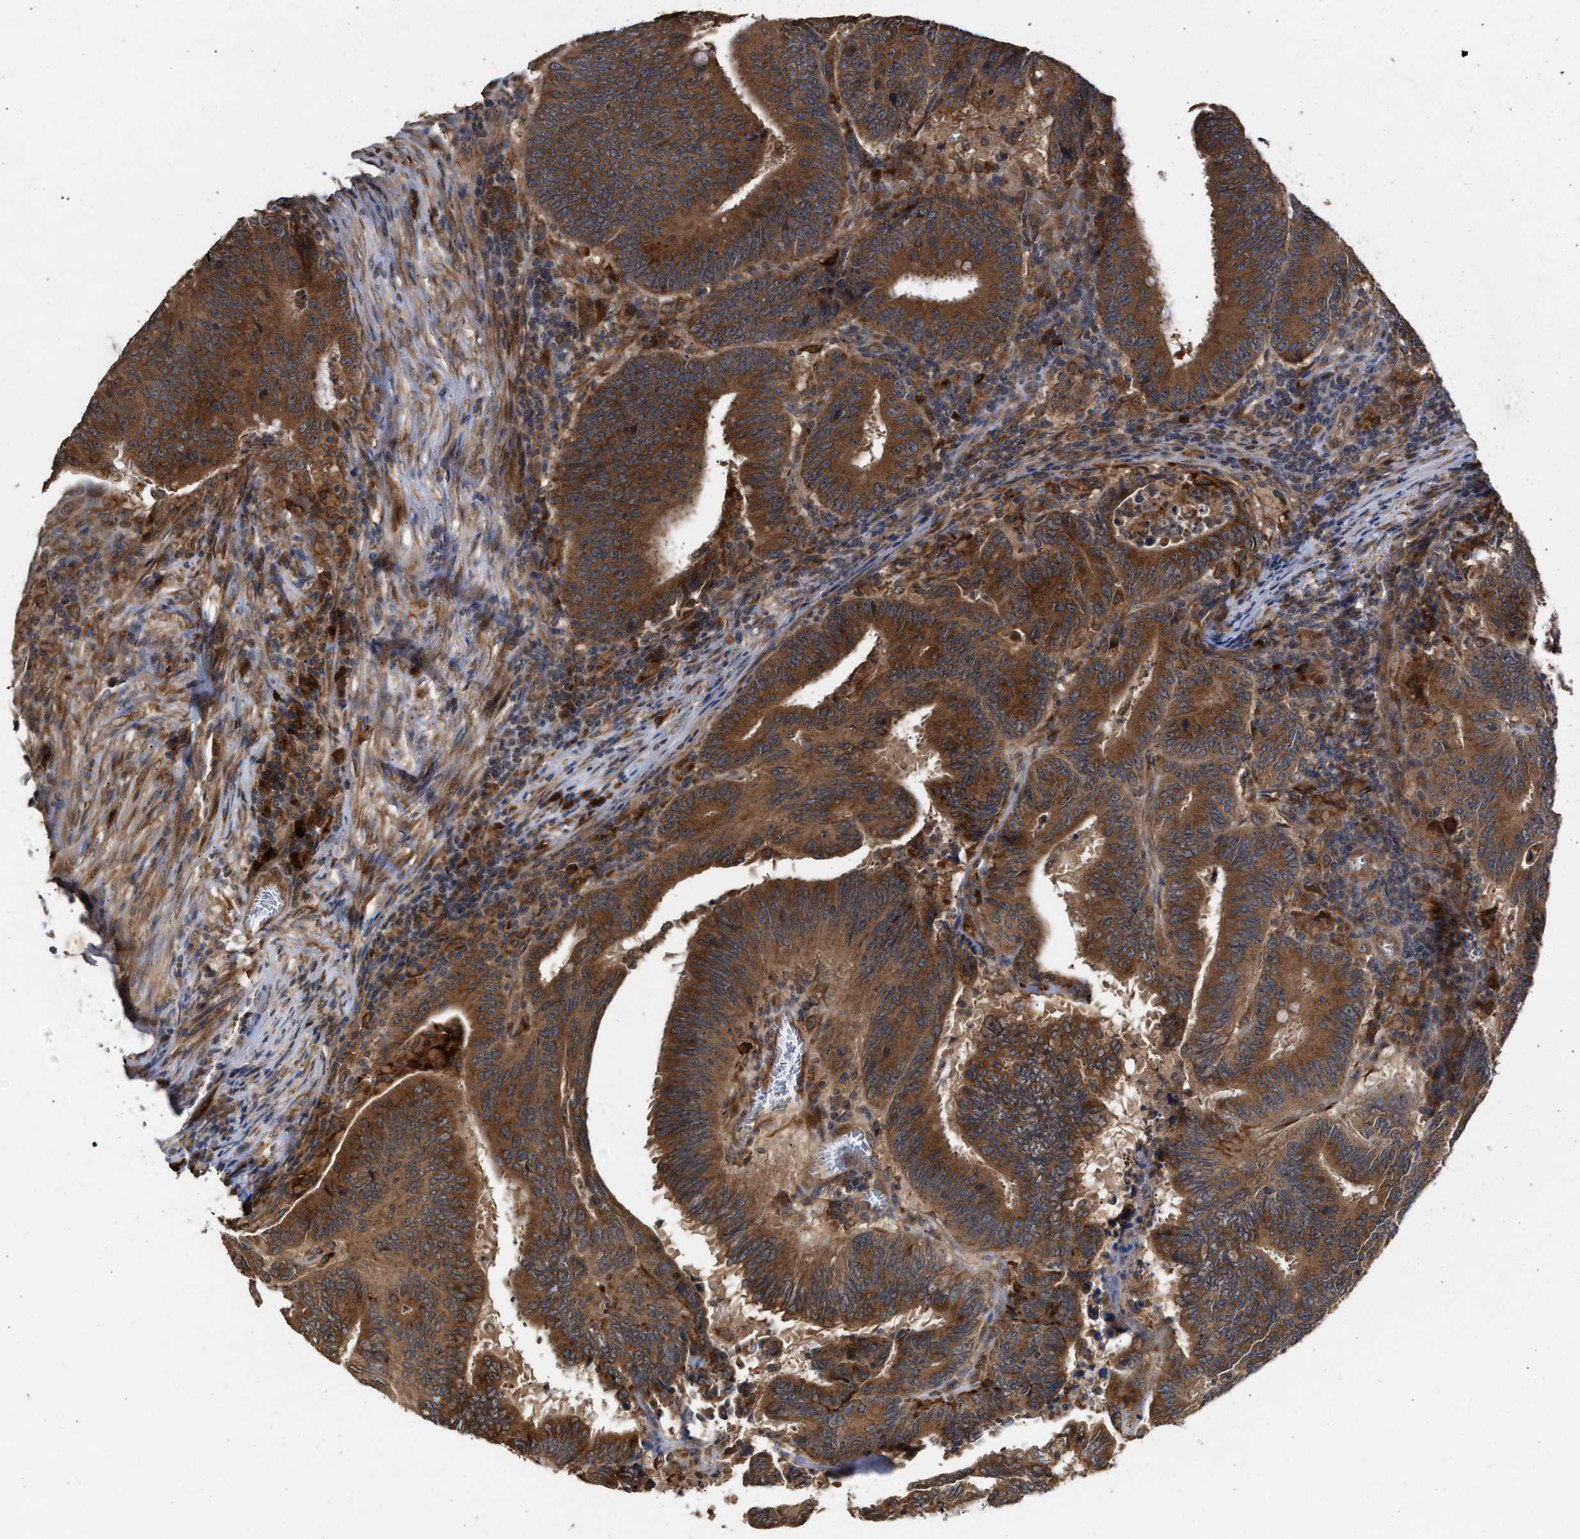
{"staining": {"intensity": "strong", "quantity": ">75%", "location": "cytoplasmic/membranous"}, "tissue": "colorectal cancer", "cell_type": "Tumor cells", "image_type": "cancer", "snomed": [{"axis": "morphology", "description": "Adenocarcinoma, NOS"}, {"axis": "topography", "description": "Colon"}], "caption": "About >75% of tumor cells in human adenocarcinoma (colorectal) display strong cytoplasmic/membranous protein positivity as visualized by brown immunohistochemical staining.", "gene": "SAR1A", "patient": {"sex": "male", "age": 45}}